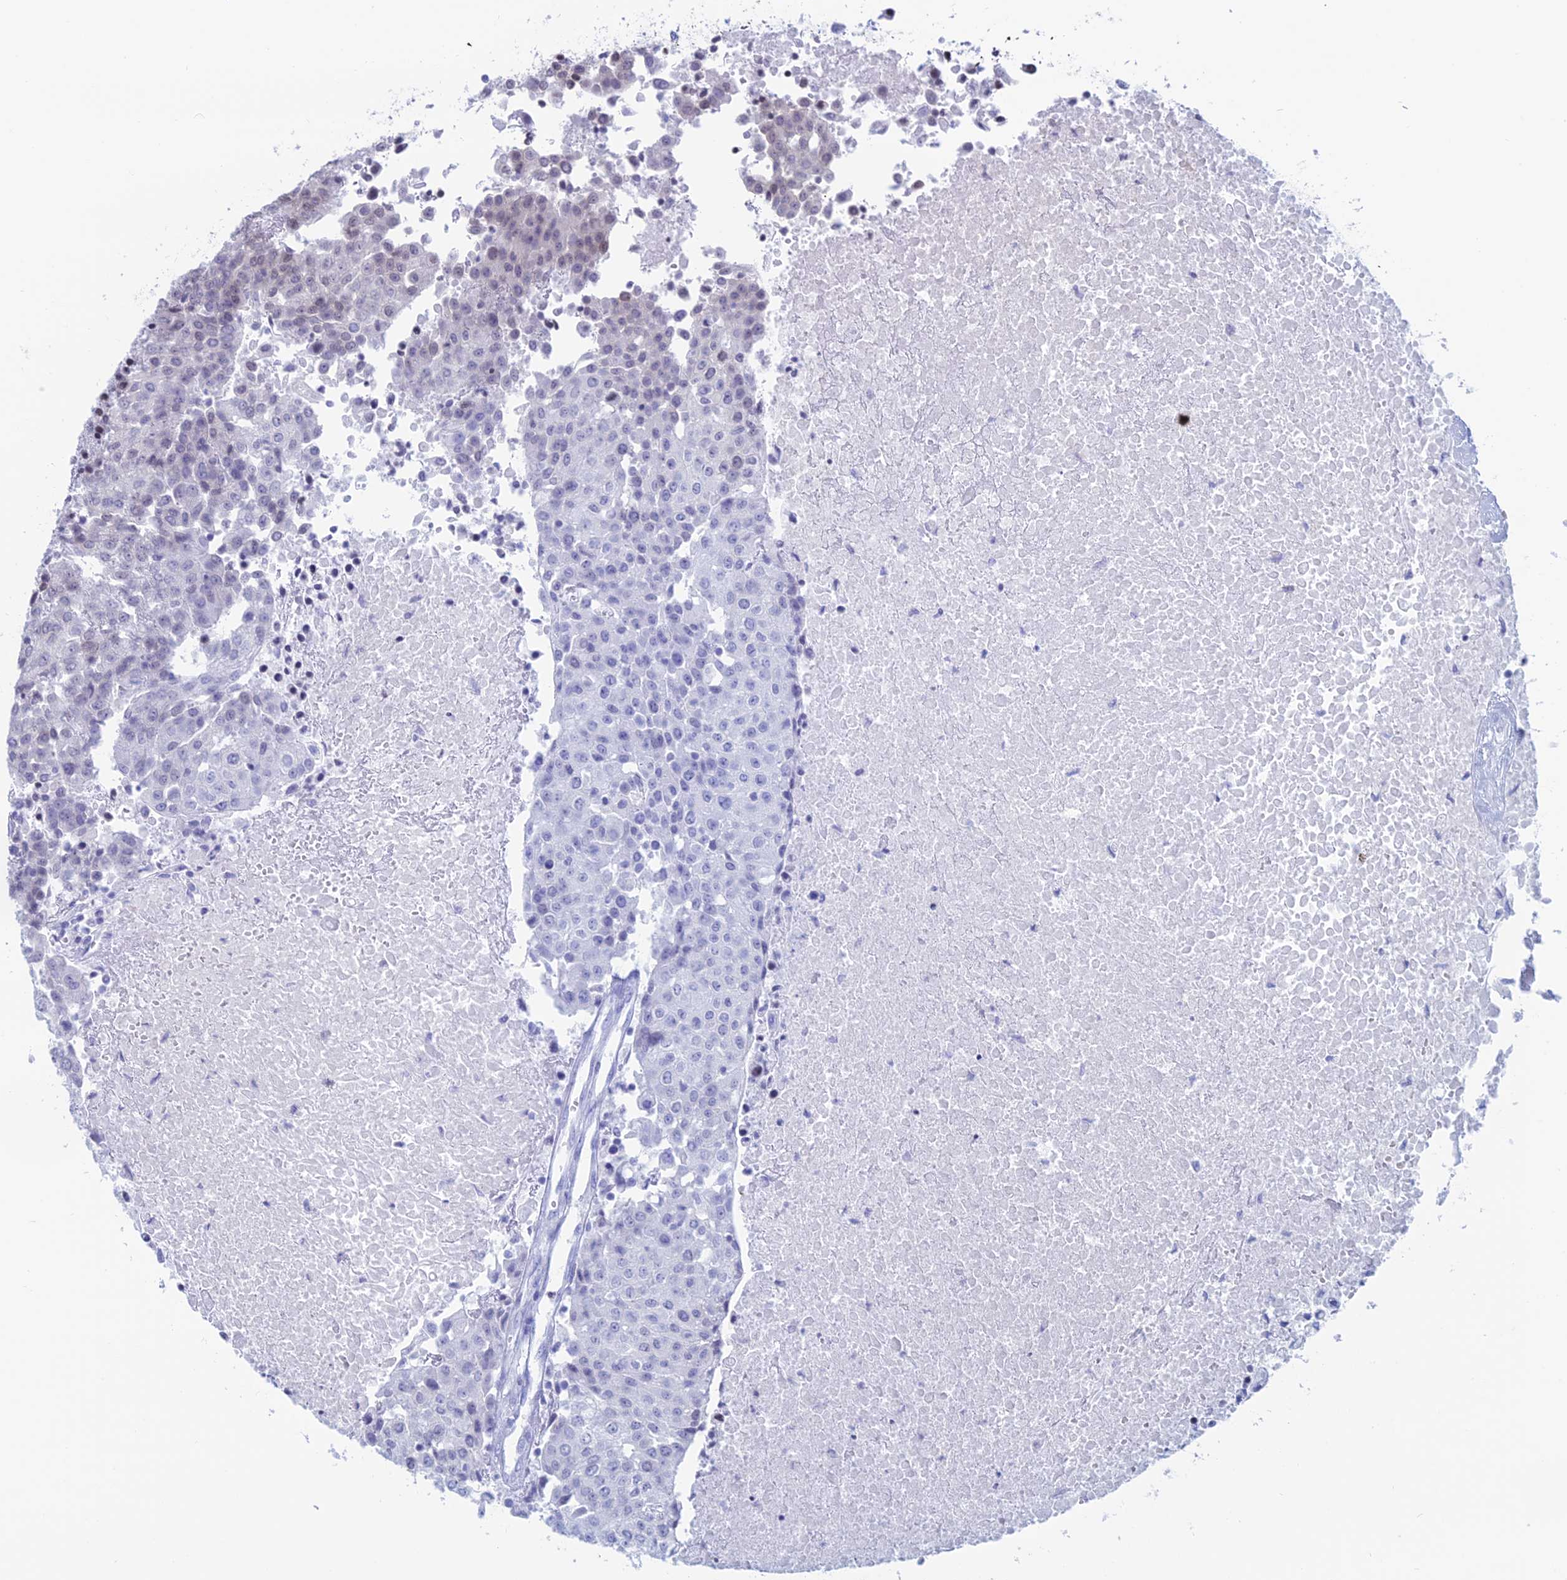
{"staining": {"intensity": "negative", "quantity": "none", "location": "none"}, "tissue": "urothelial cancer", "cell_type": "Tumor cells", "image_type": "cancer", "snomed": [{"axis": "morphology", "description": "Urothelial carcinoma, High grade"}, {"axis": "topography", "description": "Urinary bladder"}], "caption": "There is no significant staining in tumor cells of urothelial cancer.", "gene": "CERS6", "patient": {"sex": "female", "age": 85}}